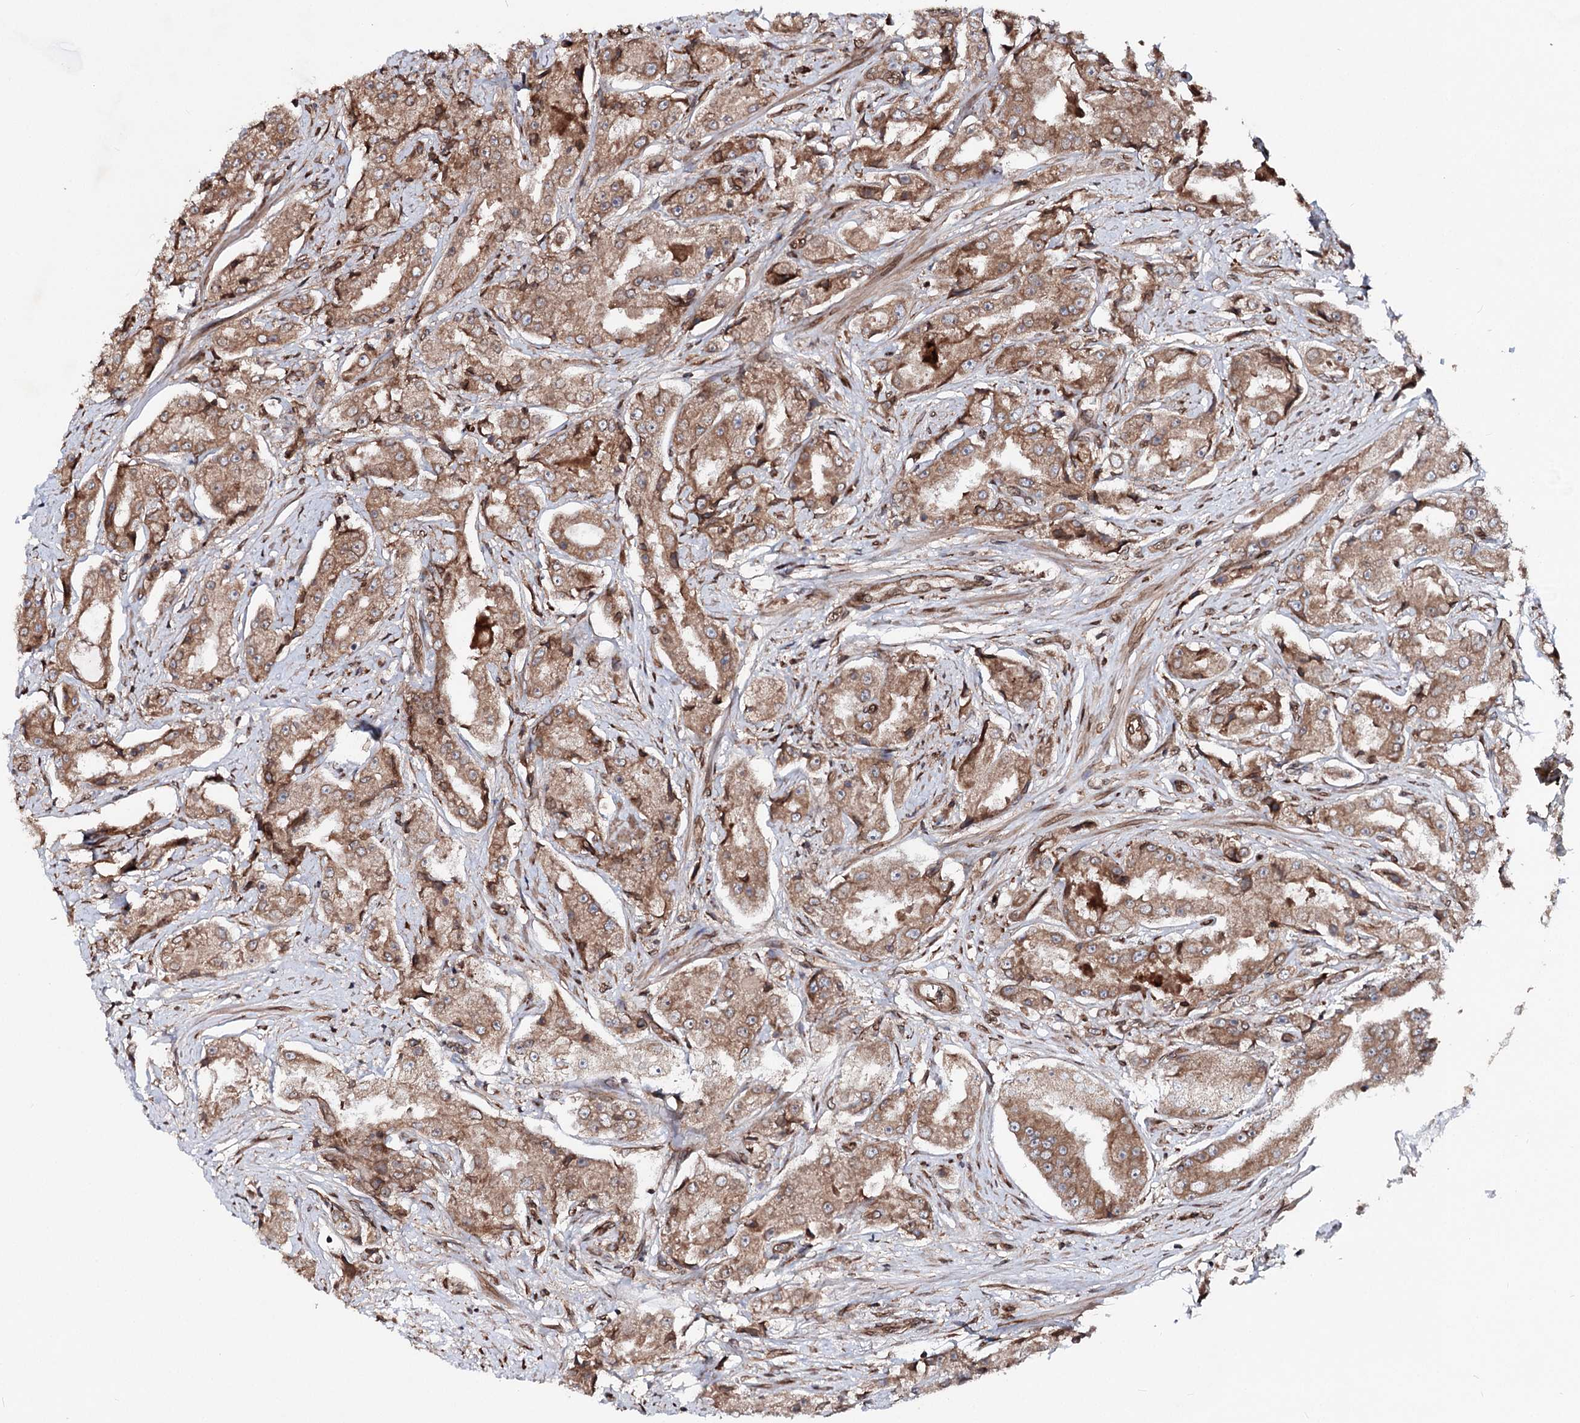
{"staining": {"intensity": "moderate", "quantity": ">75%", "location": "cytoplasmic/membranous"}, "tissue": "prostate cancer", "cell_type": "Tumor cells", "image_type": "cancer", "snomed": [{"axis": "morphology", "description": "Adenocarcinoma, High grade"}, {"axis": "topography", "description": "Prostate"}], "caption": "Immunohistochemistry (IHC) staining of high-grade adenocarcinoma (prostate), which reveals medium levels of moderate cytoplasmic/membranous expression in approximately >75% of tumor cells indicating moderate cytoplasmic/membranous protein expression. The staining was performed using DAB (brown) for protein detection and nuclei were counterstained in hematoxylin (blue).", "gene": "FGFR1OP2", "patient": {"sex": "male", "age": 73}}